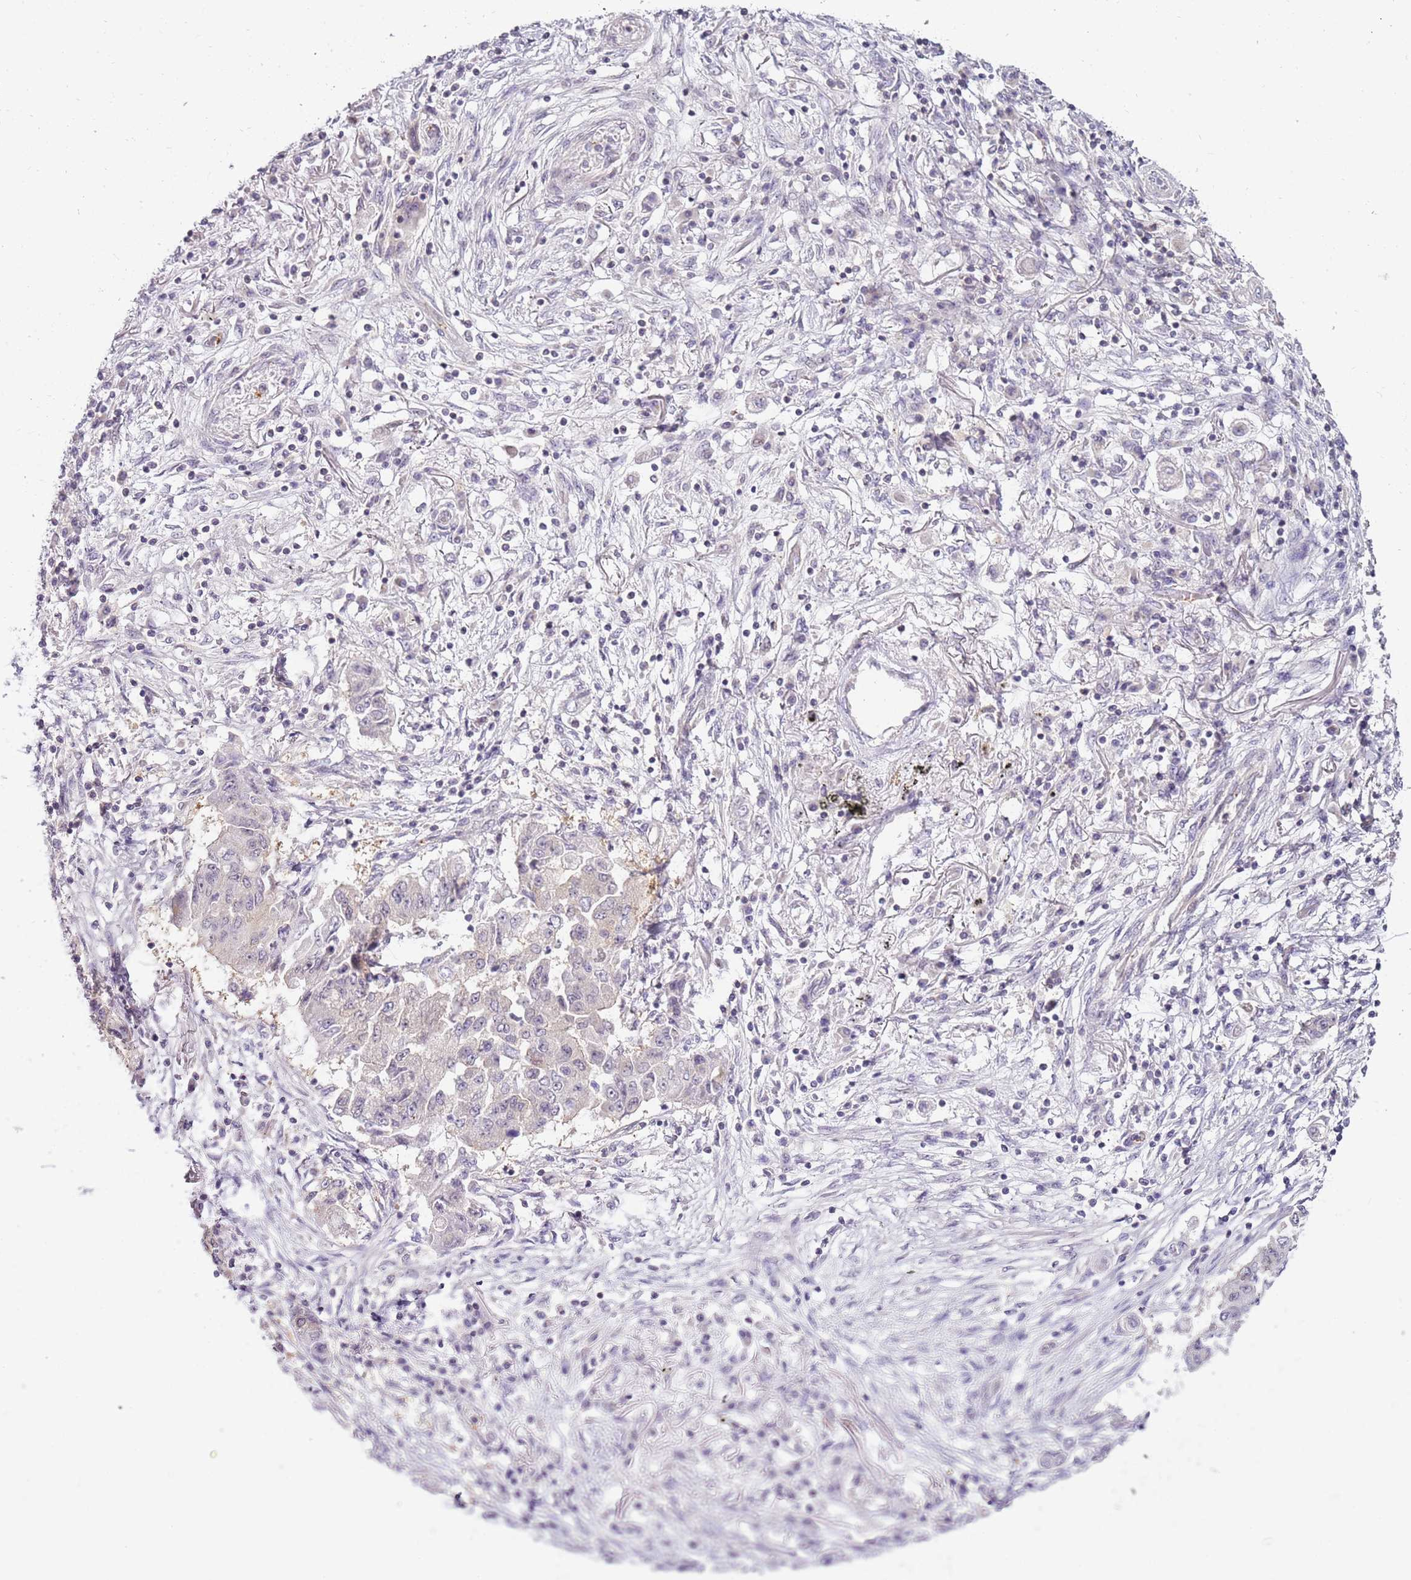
{"staining": {"intensity": "negative", "quantity": "none", "location": "none"}, "tissue": "lung cancer", "cell_type": "Tumor cells", "image_type": "cancer", "snomed": [{"axis": "morphology", "description": "Squamous cell carcinoma, NOS"}, {"axis": "topography", "description": "Lung"}], "caption": "High magnification brightfield microscopy of lung cancer stained with DAB (3,3'-diaminobenzidine) (brown) and counterstained with hematoxylin (blue): tumor cells show no significant positivity.", "gene": "CAPN7", "patient": {"sex": "male", "age": 74}}